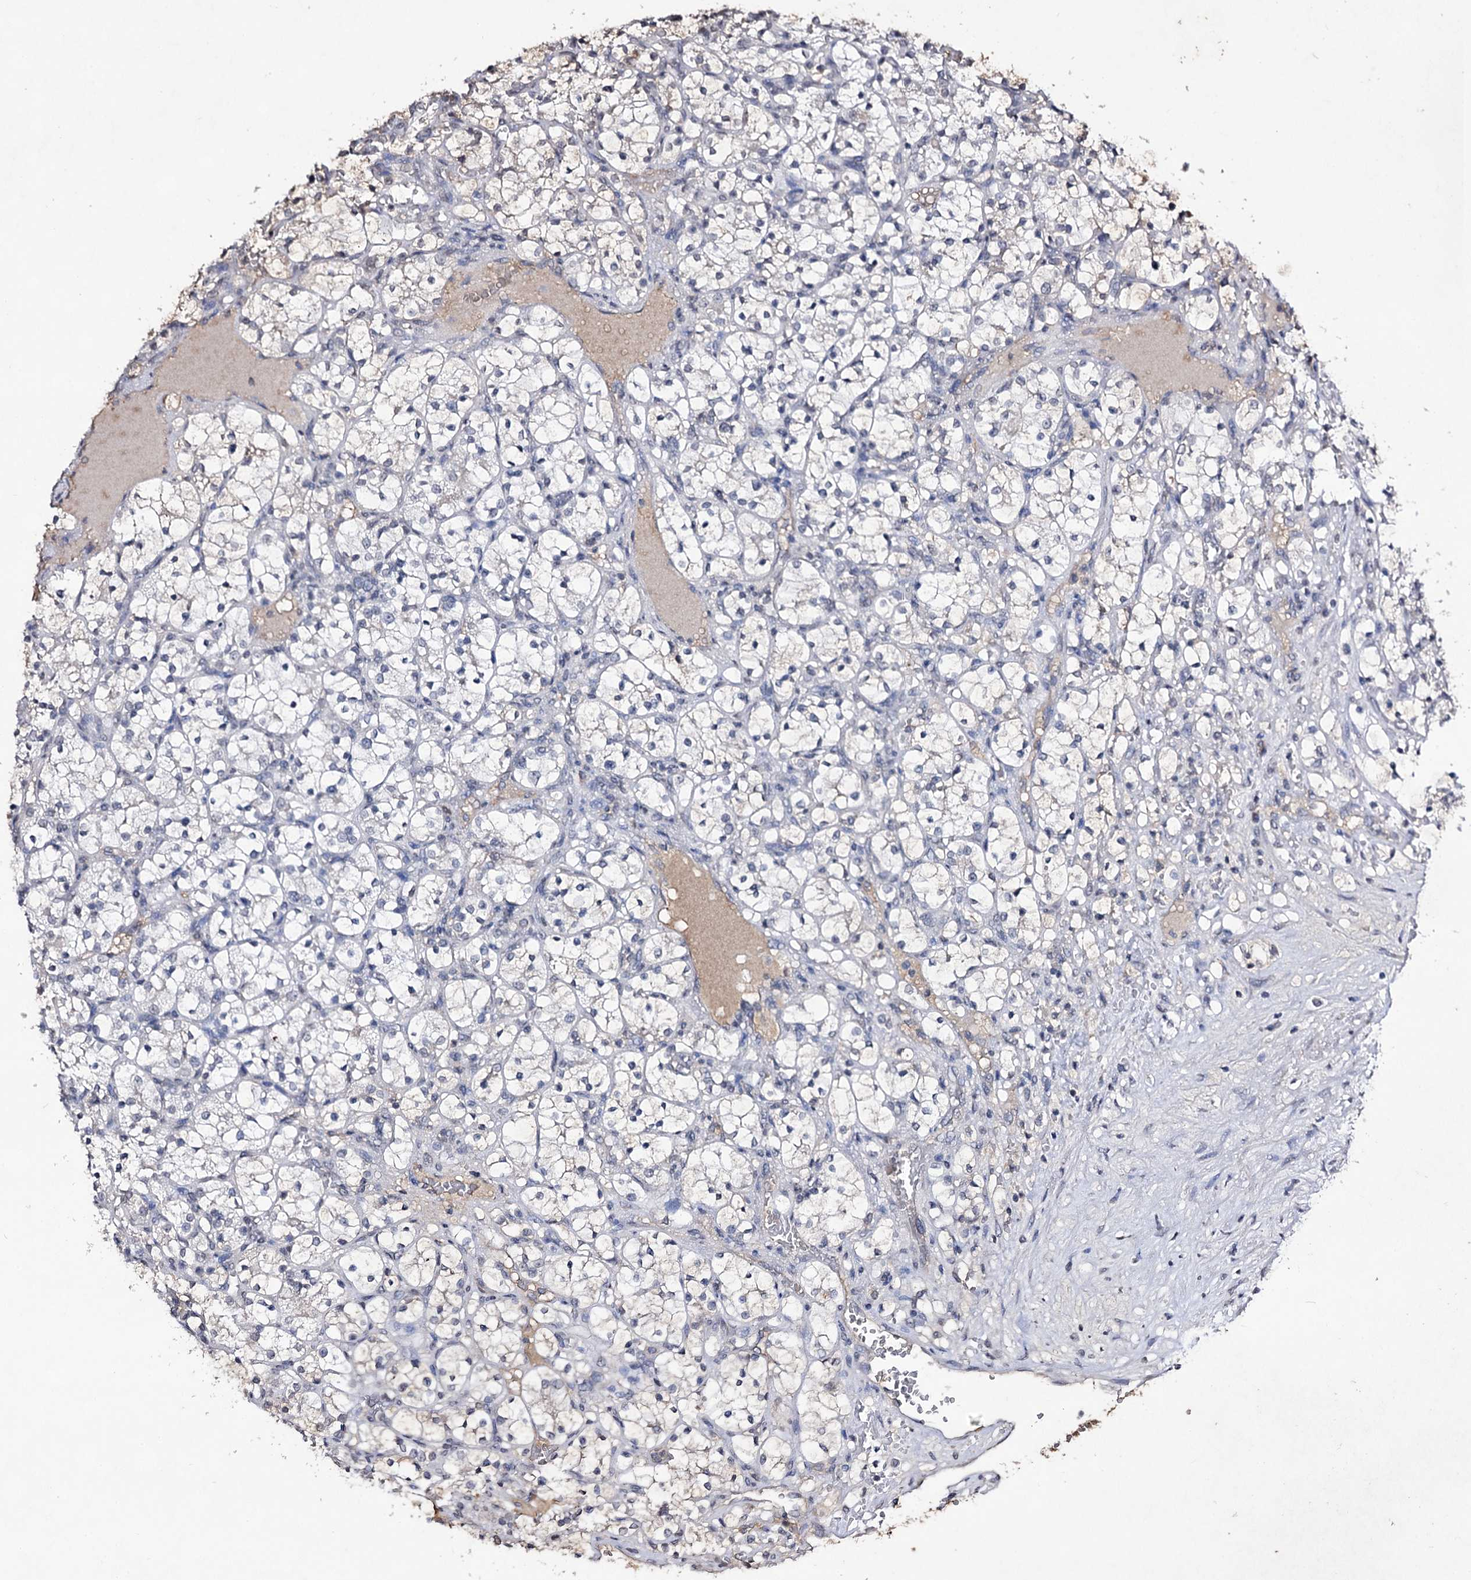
{"staining": {"intensity": "negative", "quantity": "none", "location": "none"}, "tissue": "renal cancer", "cell_type": "Tumor cells", "image_type": "cancer", "snomed": [{"axis": "morphology", "description": "Adenocarcinoma, NOS"}, {"axis": "topography", "description": "Kidney"}], "caption": "Protein analysis of adenocarcinoma (renal) exhibits no significant expression in tumor cells.", "gene": "PLIN1", "patient": {"sex": "female", "age": 69}}